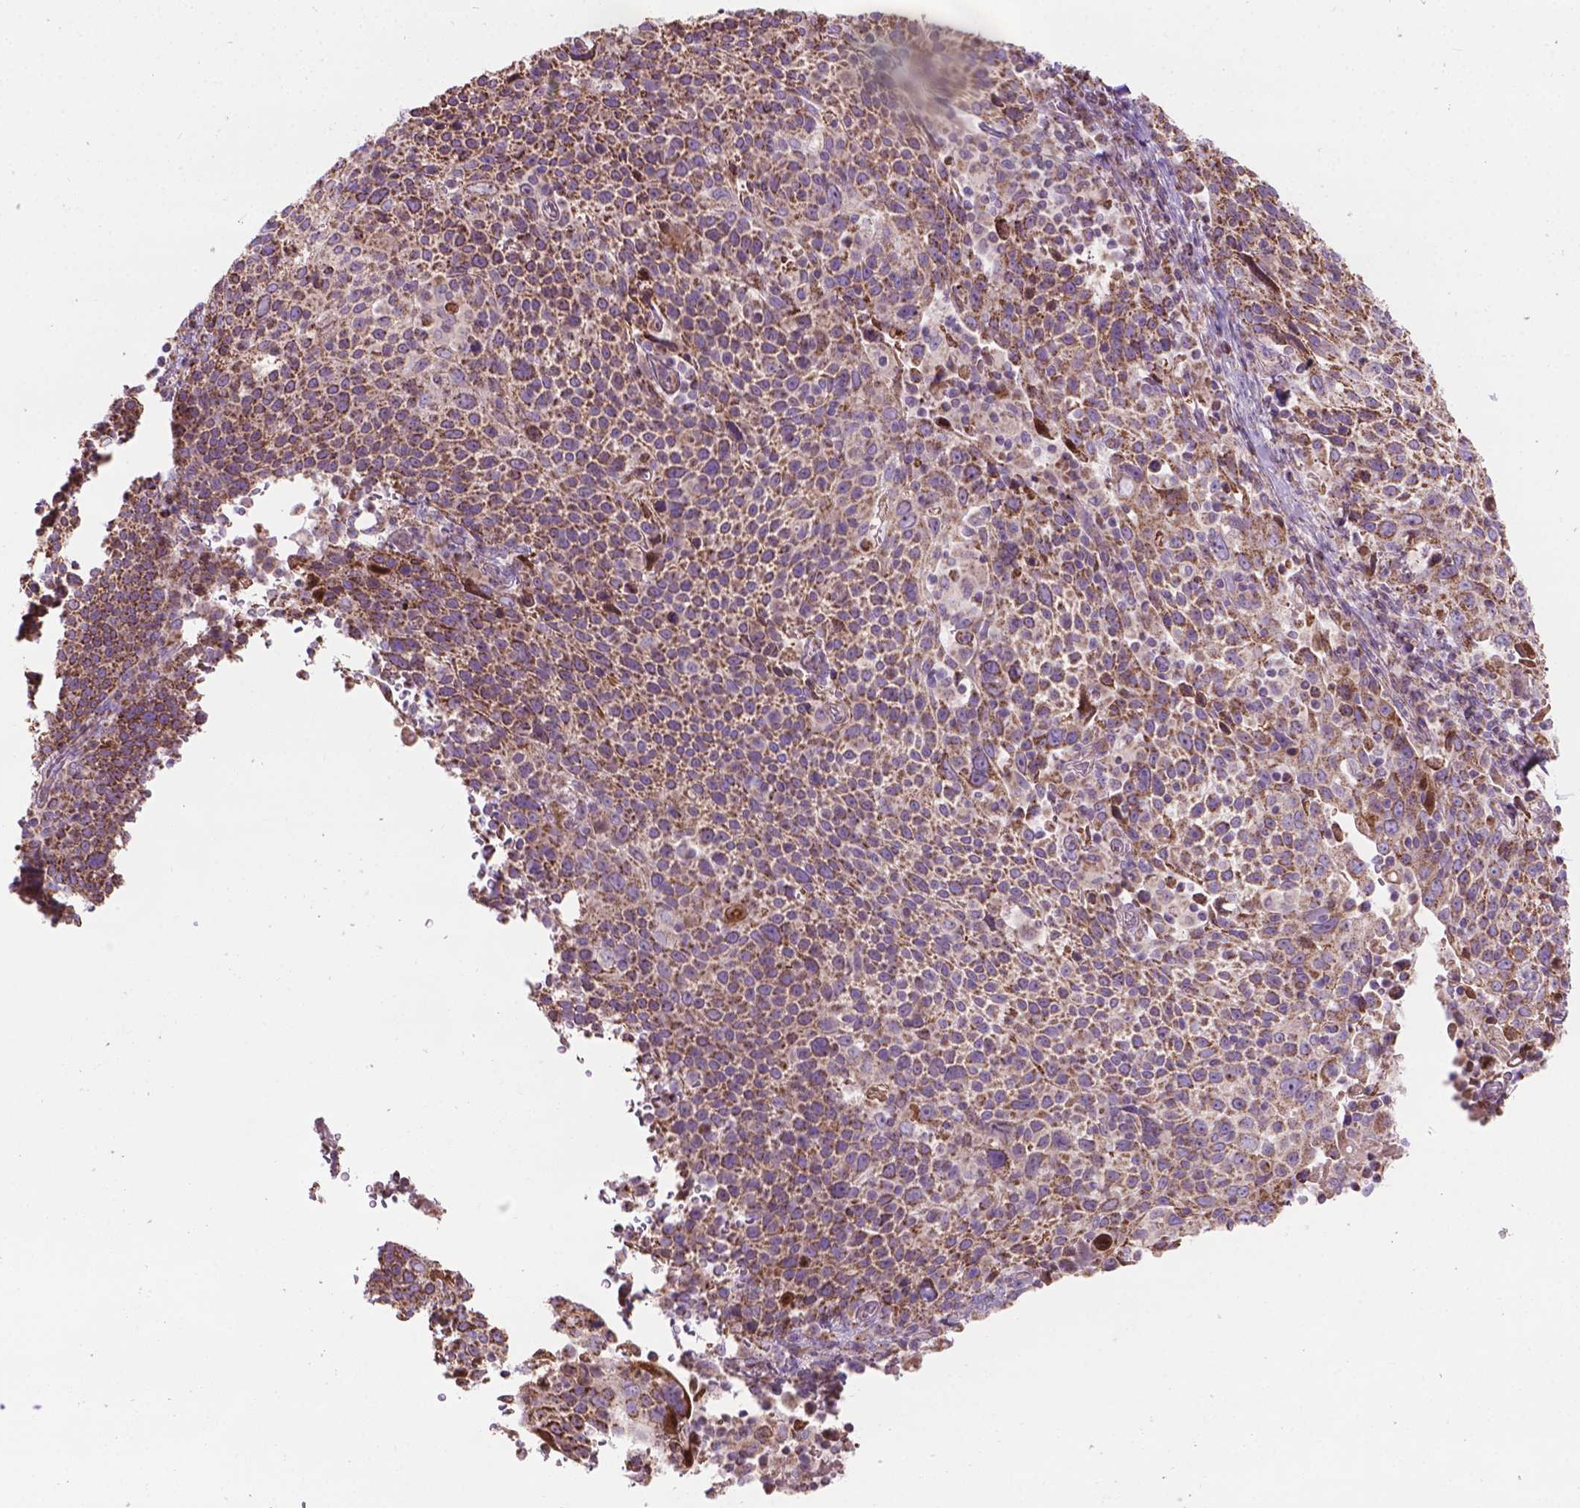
{"staining": {"intensity": "moderate", "quantity": ">75%", "location": "cytoplasmic/membranous"}, "tissue": "cervical cancer", "cell_type": "Tumor cells", "image_type": "cancer", "snomed": [{"axis": "morphology", "description": "Squamous cell carcinoma, NOS"}, {"axis": "topography", "description": "Cervix"}], "caption": "Immunohistochemical staining of human cervical squamous cell carcinoma displays medium levels of moderate cytoplasmic/membranous protein positivity in about >75% of tumor cells. (IHC, brightfield microscopy, high magnification).", "gene": "PIBF1", "patient": {"sex": "female", "age": 61}}